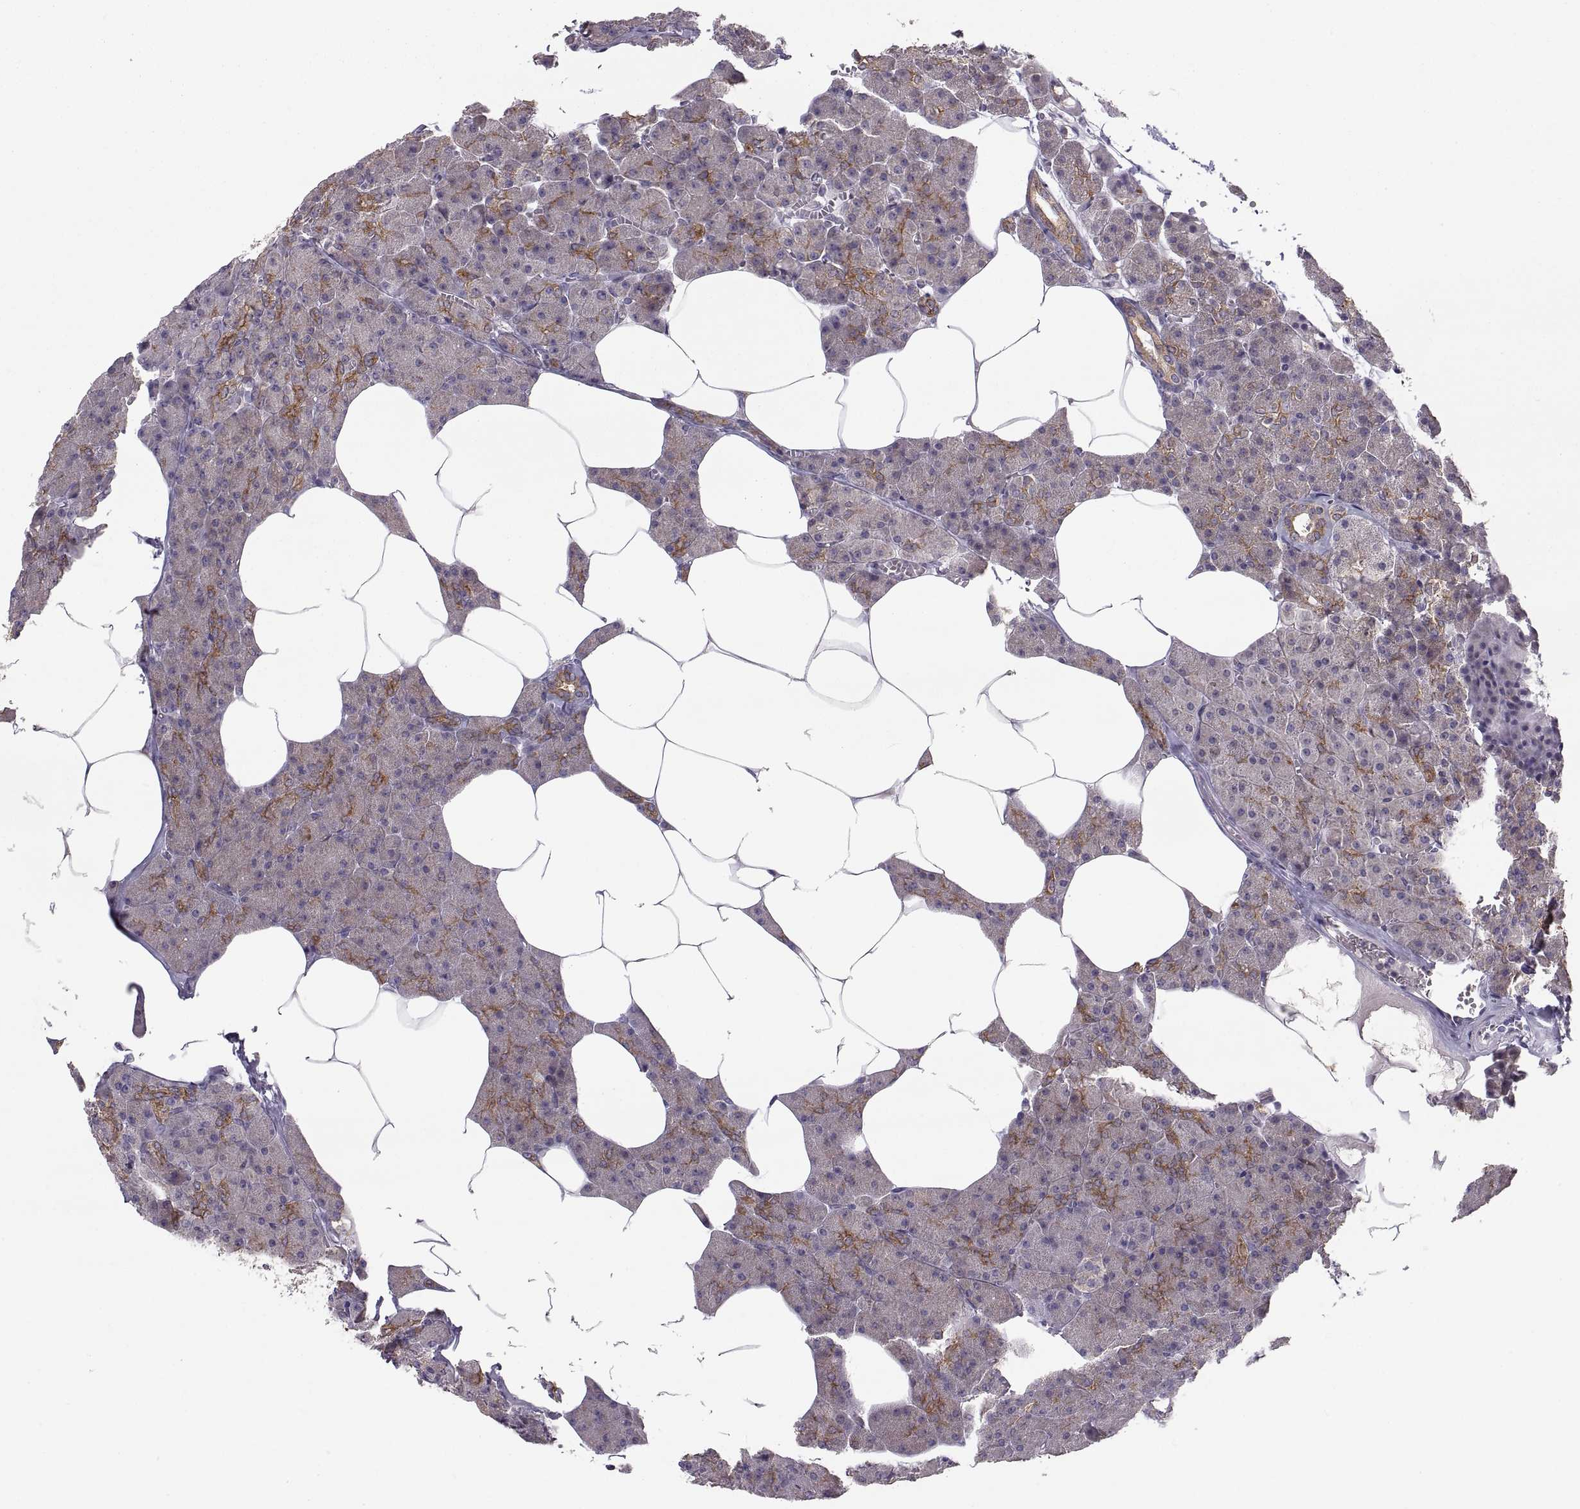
{"staining": {"intensity": "strong", "quantity": "<25%", "location": "cytoplasmic/membranous"}, "tissue": "pancreas", "cell_type": "Exocrine glandular cells", "image_type": "normal", "snomed": [{"axis": "morphology", "description": "Normal tissue, NOS"}, {"axis": "topography", "description": "Pancreas"}], "caption": "High-power microscopy captured an immunohistochemistry (IHC) micrograph of unremarkable pancreas, revealing strong cytoplasmic/membranous staining in approximately <25% of exocrine glandular cells.", "gene": "EZR", "patient": {"sex": "female", "age": 45}}